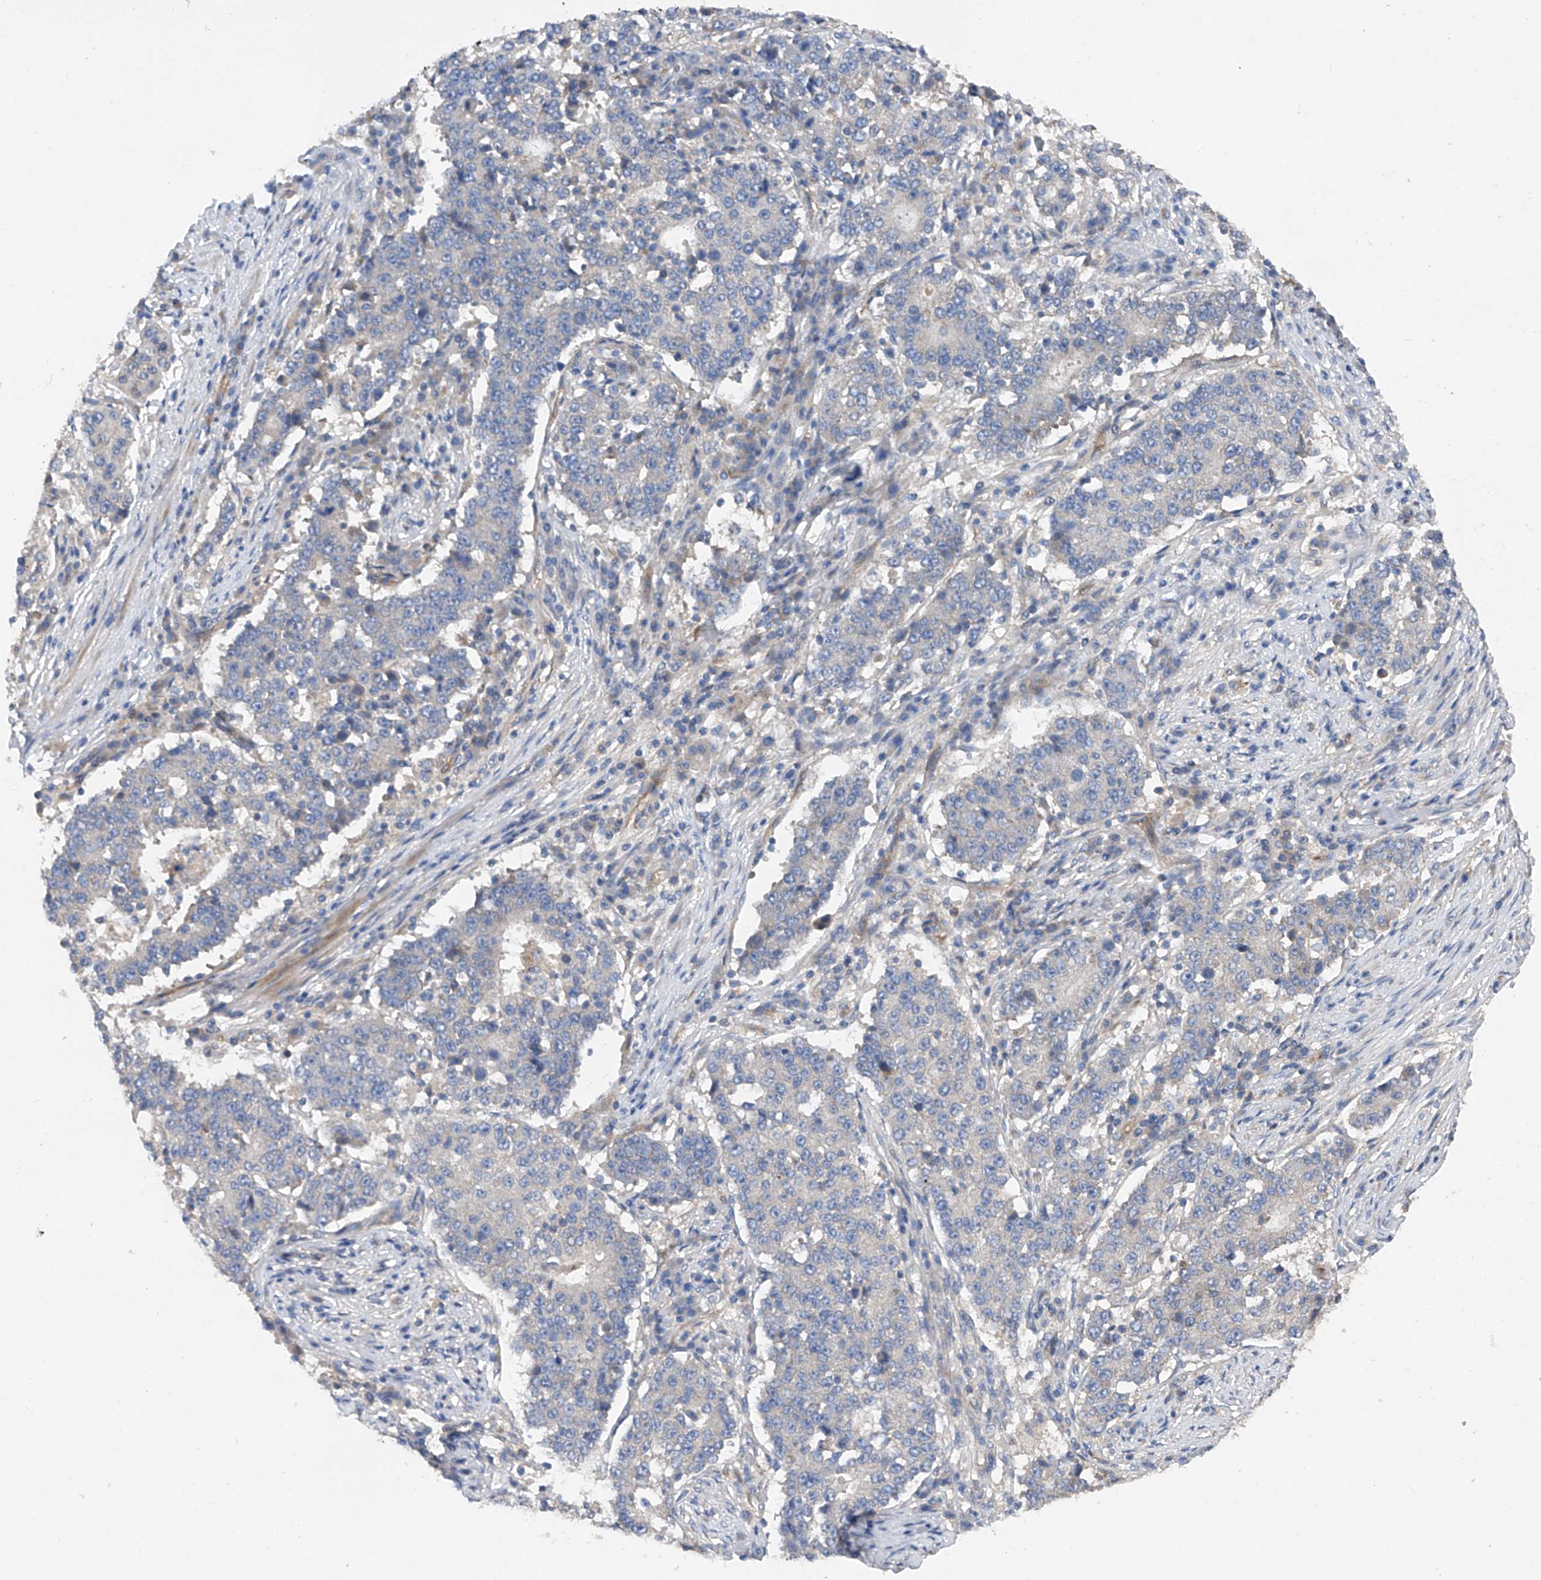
{"staining": {"intensity": "negative", "quantity": "none", "location": "none"}, "tissue": "stomach cancer", "cell_type": "Tumor cells", "image_type": "cancer", "snomed": [{"axis": "morphology", "description": "Adenocarcinoma, NOS"}, {"axis": "topography", "description": "Stomach"}], "caption": "High magnification brightfield microscopy of adenocarcinoma (stomach) stained with DAB (brown) and counterstained with hematoxylin (blue): tumor cells show no significant staining.", "gene": "PTK2", "patient": {"sex": "male", "age": 59}}